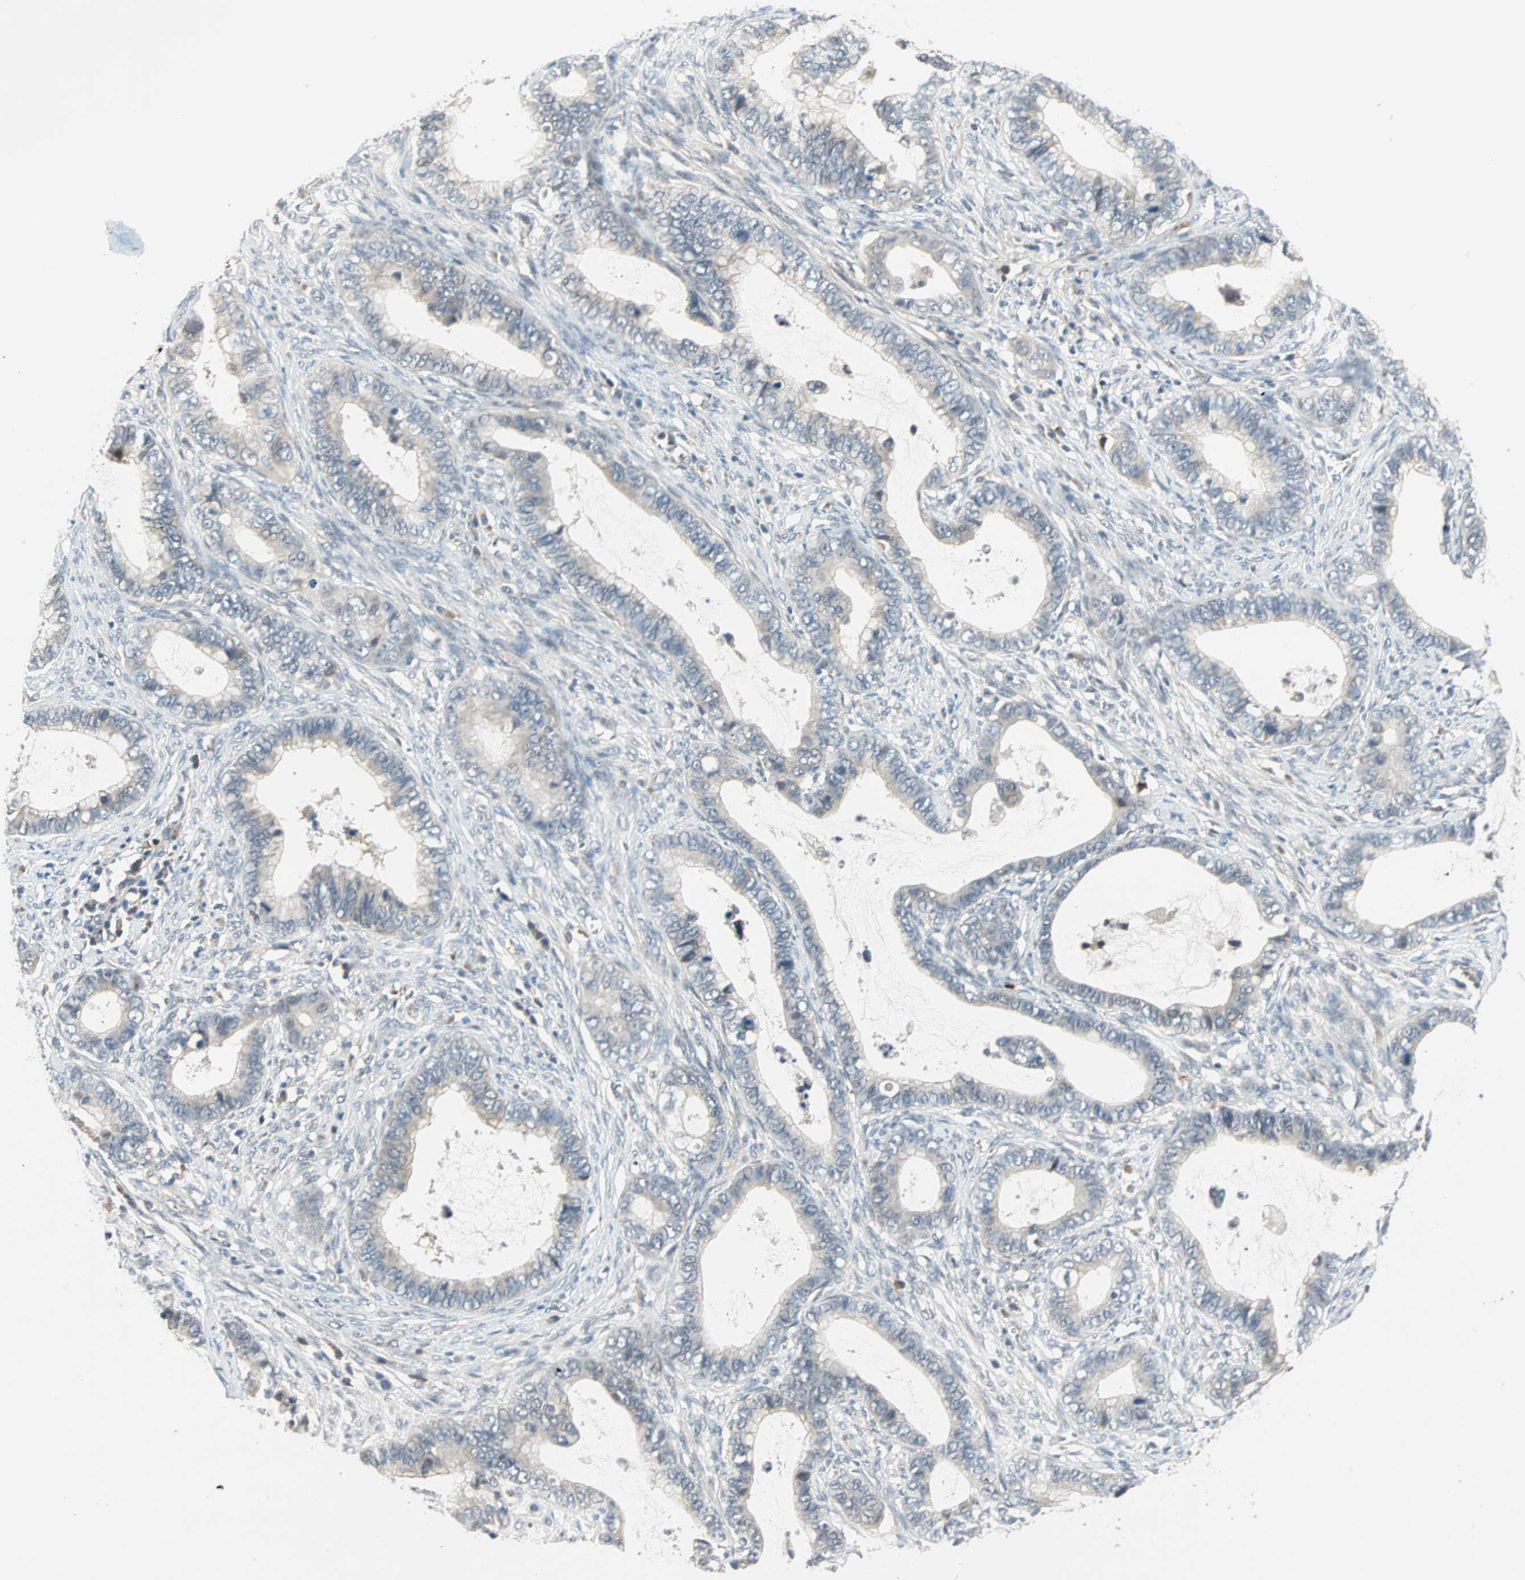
{"staining": {"intensity": "weak", "quantity": "25%-75%", "location": "cytoplasmic/membranous"}, "tissue": "cervical cancer", "cell_type": "Tumor cells", "image_type": "cancer", "snomed": [{"axis": "morphology", "description": "Adenocarcinoma, NOS"}, {"axis": "topography", "description": "Cervix"}], "caption": "A brown stain highlights weak cytoplasmic/membranous expression of a protein in human adenocarcinoma (cervical) tumor cells.", "gene": "PROS1", "patient": {"sex": "female", "age": 44}}